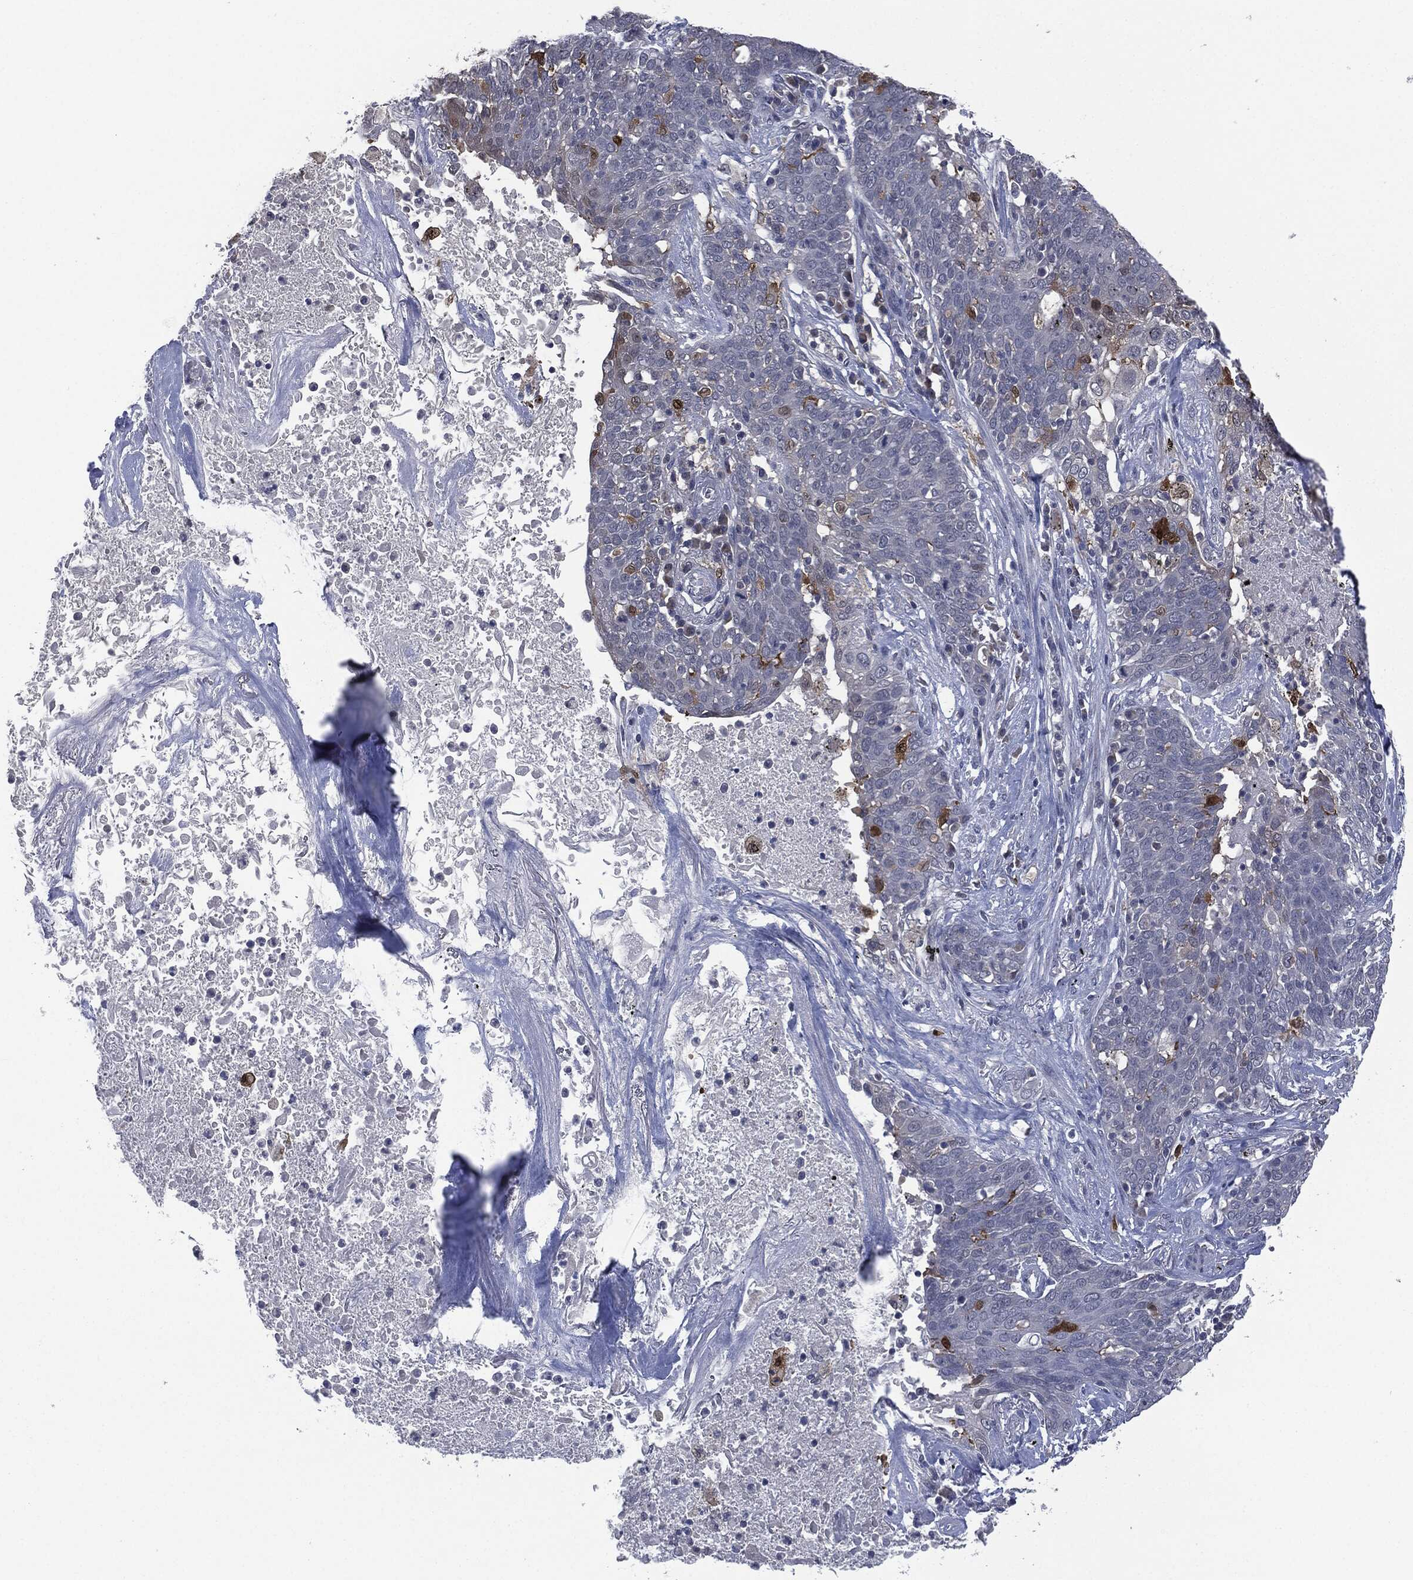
{"staining": {"intensity": "negative", "quantity": "none", "location": "none"}, "tissue": "lung cancer", "cell_type": "Tumor cells", "image_type": "cancer", "snomed": [{"axis": "morphology", "description": "Squamous cell carcinoma, NOS"}, {"axis": "topography", "description": "Lung"}], "caption": "IHC micrograph of human squamous cell carcinoma (lung) stained for a protein (brown), which displays no positivity in tumor cells.", "gene": "IL1RN", "patient": {"sex": "male", "age": 82}}